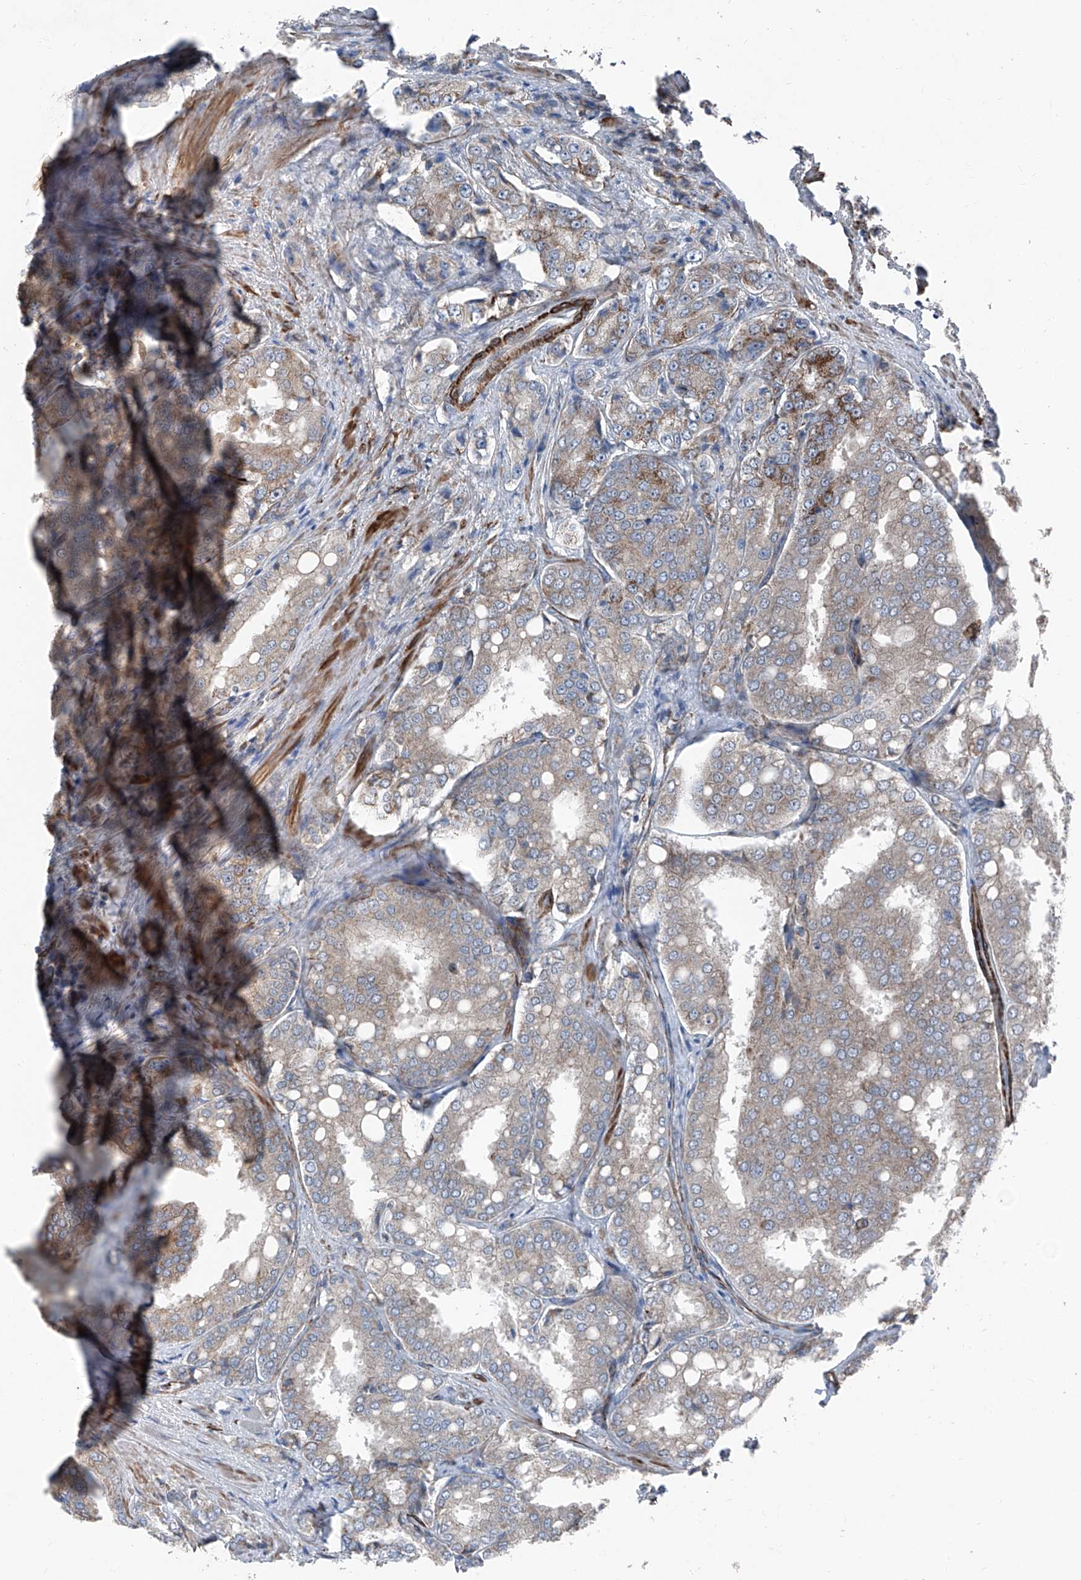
{"staining": {"intensity": "weak", "quantity": "<25%", "location": "cytoplasmic/membranous"}, "tissue": "prostate cancer", "cell_type": "Tumor cells", "image_type": "cancer", "snomed": [{"axis": "morphology", "description": "Adenocarcinoma, High grade"}, {"axis": "topography", "description": "Prostate"}], "caption": "A micrograph of prostate cancer (adenocarcinoma (high-grade)) stained for a protein exhibits no brown staining in tumor cells.", "gene": "COA7", "patient": {"sex": "male", "age": 50}}